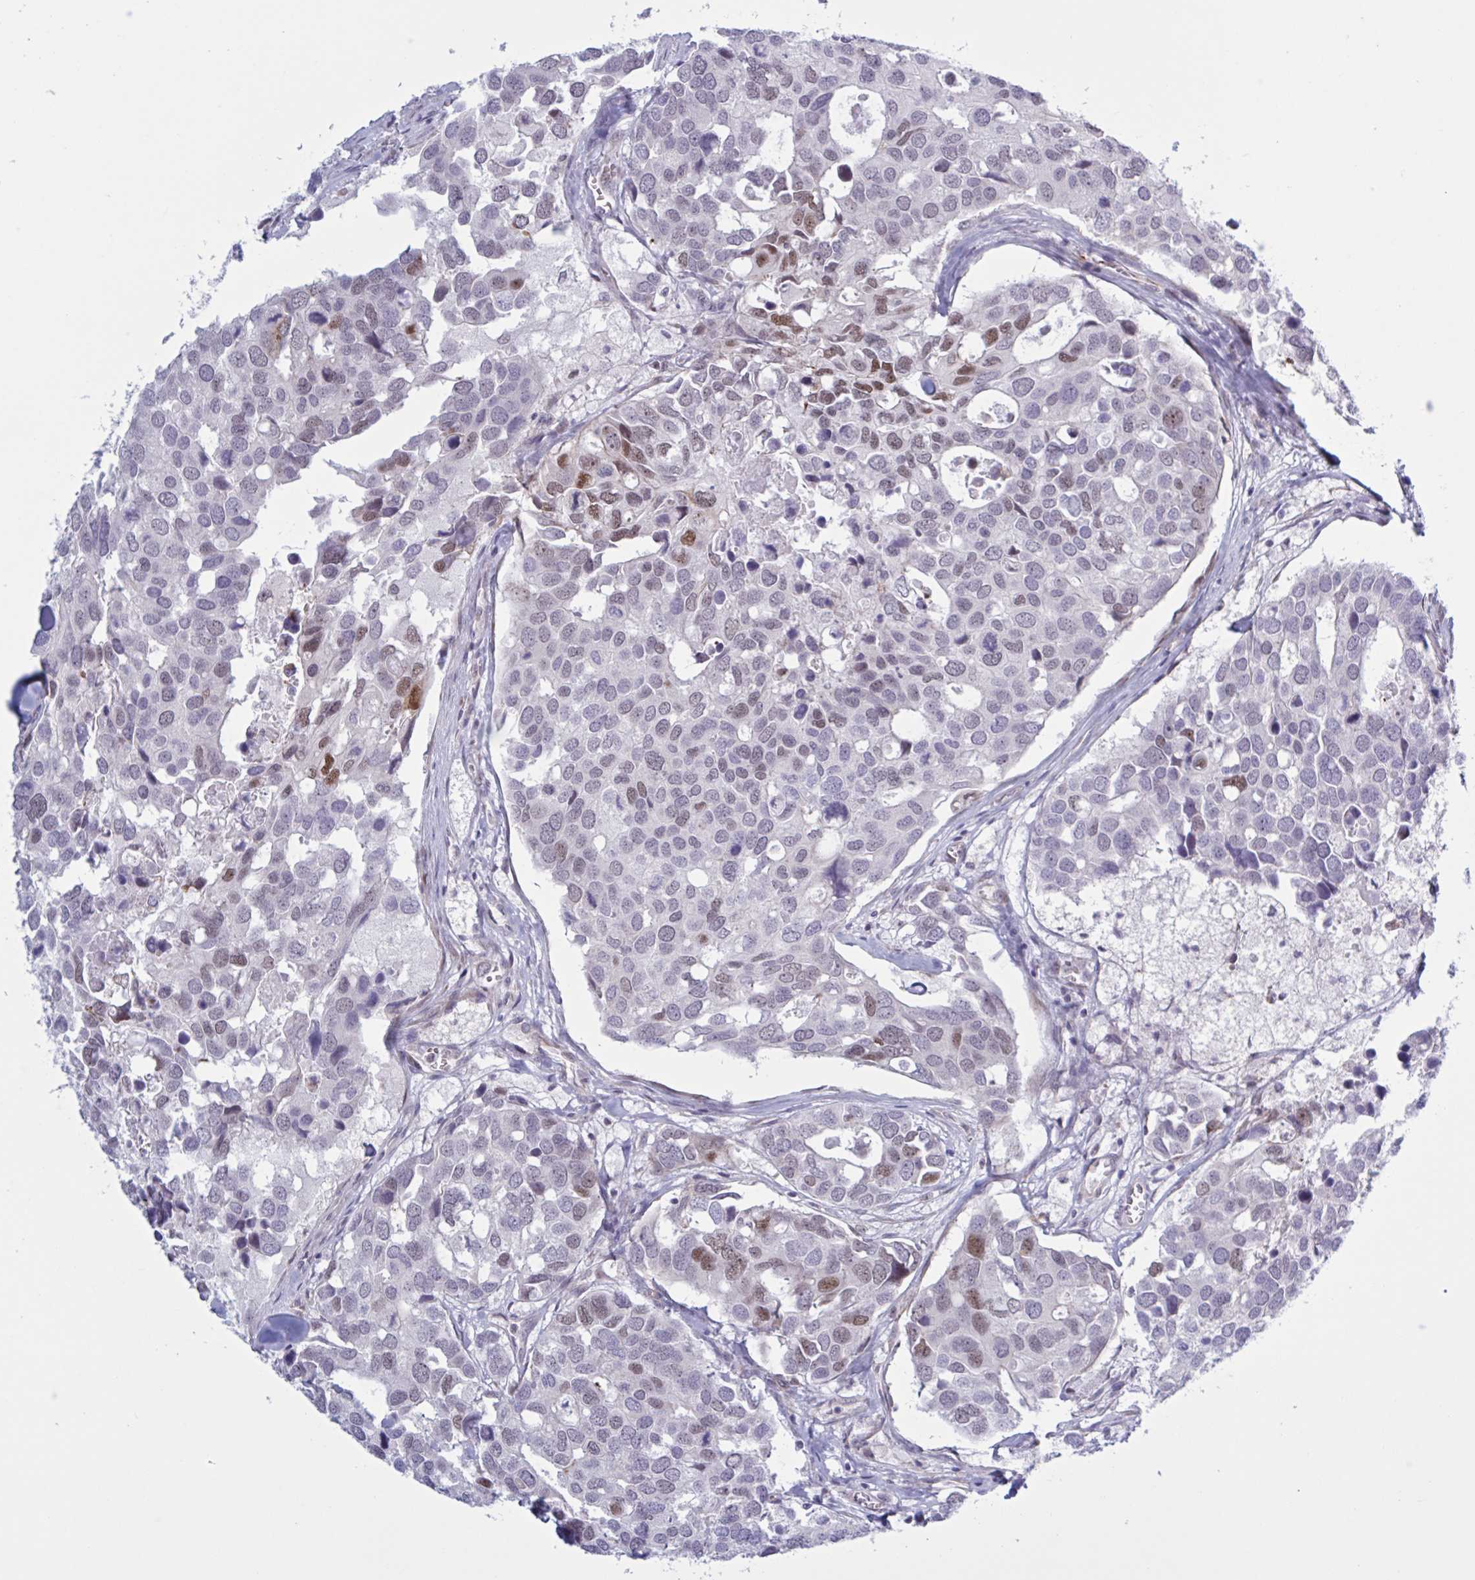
{"staining": {"intensity": "moderate", "quantity": "<25%", "location": "nuclear"}, "tissue": "breast cancer", "cell_type": "Tumor cells", "image_type": "cancer", "snomed": [{"axis": "morphology", "description": "Duct carcinoma"}, {"axis": "topography", "description": "Breast"}], "caption": "Protein expression analysis of breast cancer (intraductal carcinoma) displays moderate nuclear expression in about <25% of tumor cells. (DAB IHC, brown staining for protein, blue staining for nuclei).", "gene": "PRMT6", "patient": {"sex": "female", "age": 83}}